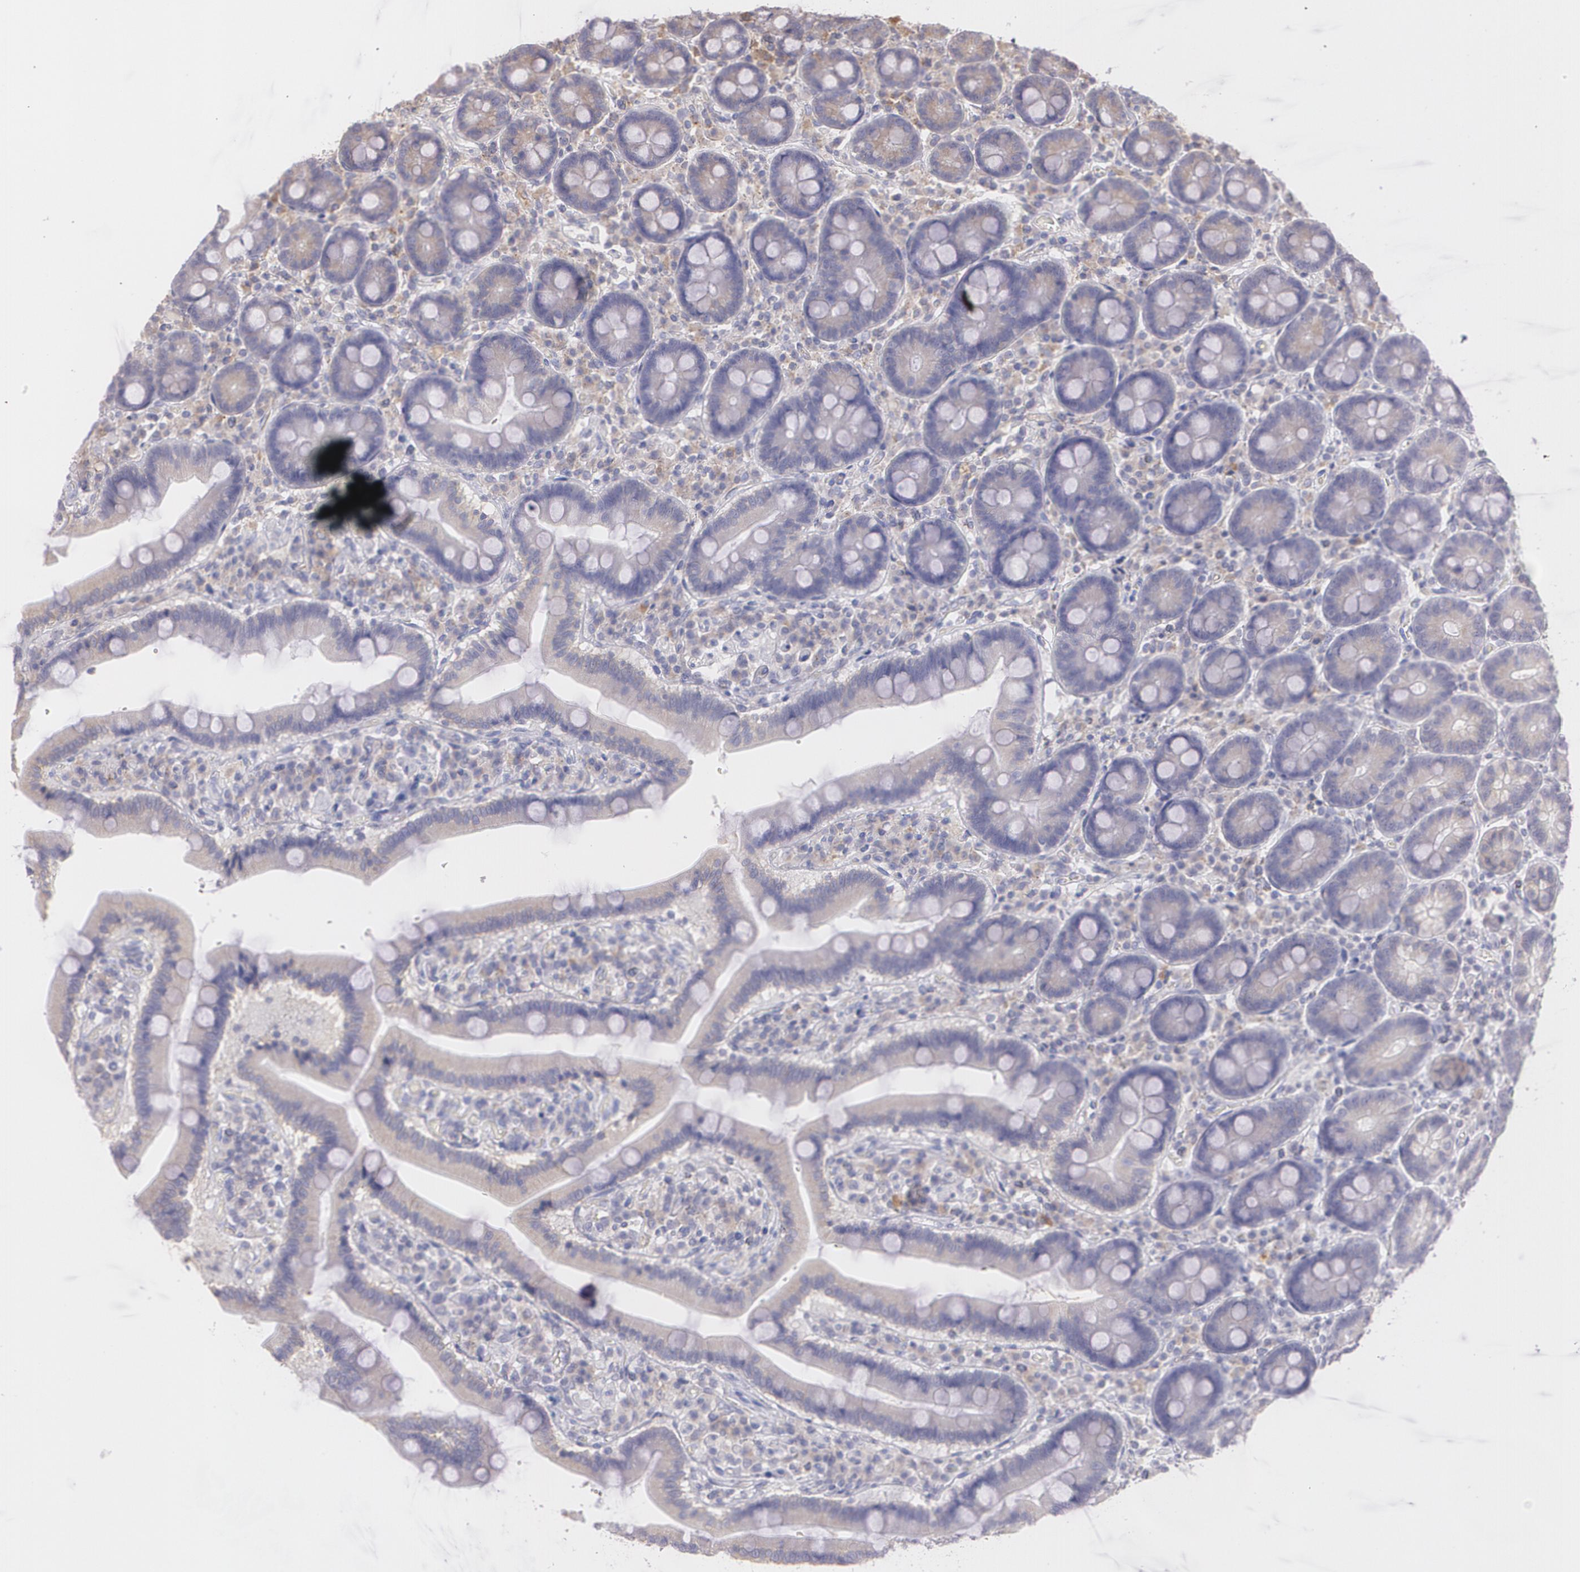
{"staining": {"intensity": "strong", "quantity": ">75%", "location": "cytoplasmic/membranous"}, "tissue": "duodenum", "cell_type": "Glandular cells", "image_type": "normal", "snomed": [{"axis": "morphology", "description": "Normal tissue, NOS"}, {"axis": "topography", "description": "Duodenum"}], "caption": "Immunohistochemistry (IHC) image of normal duodenum: human duodenum stained using IHC displays high levels of strong protein expression localized specifically in the cytoplasmic/membranous of glandular cells, appearing as a cytoplasmic/membranous brown color.", "gene": "ECE1", "patient": {"sex": "male", "age": 66}}